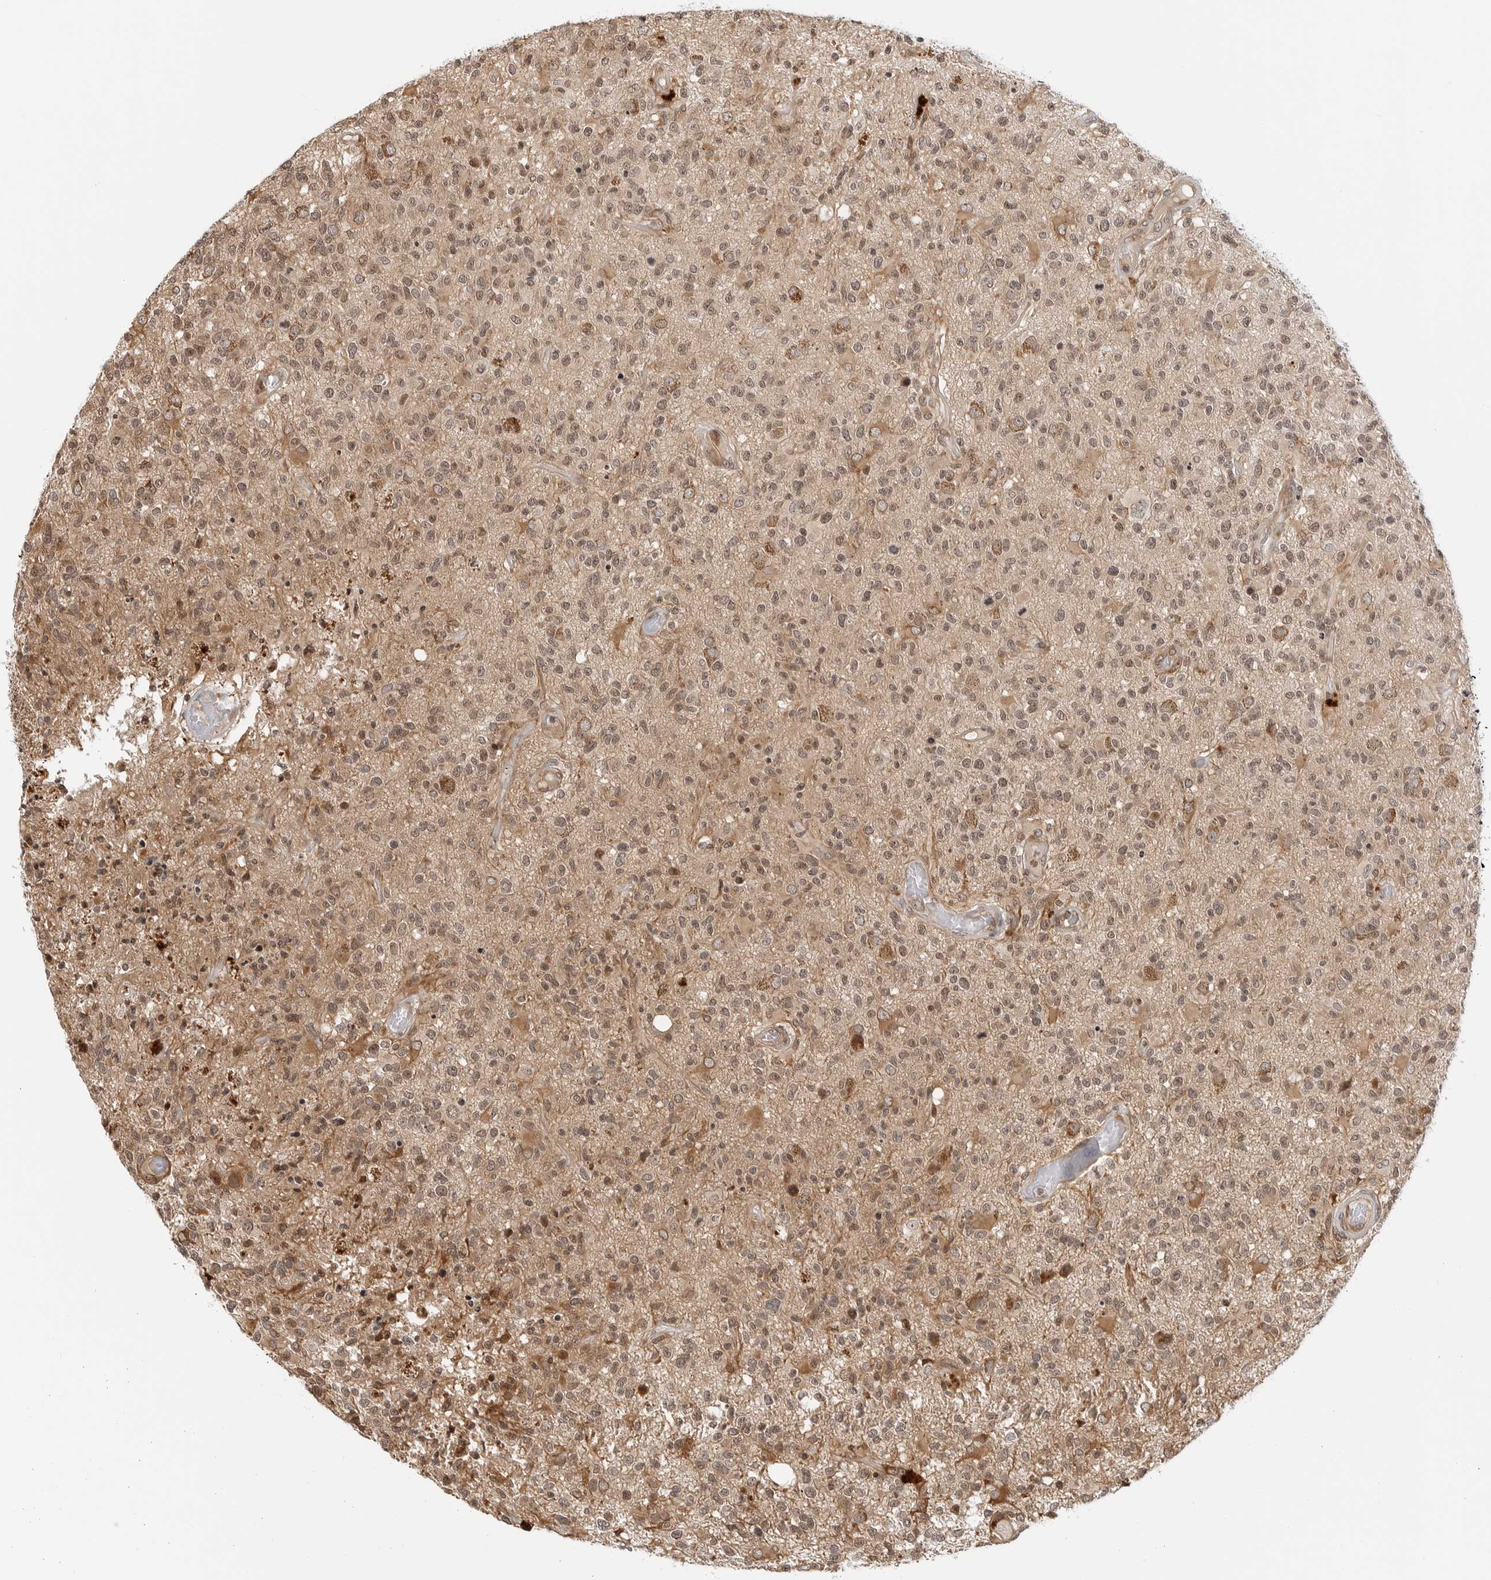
{"staining": {"intensity": "weak", "quantity": ">75%", "location": "cytoplasmic/membranous,nuclear"}, "tissue": "glioma", "cell_type": "Tumor cells", "image_type": "cancer", "snomed": [{"axis": "morphology", "description": "Glioma, malignant, High grade"}, {"axis": "morphology", "description": "Glioblastoma, NOS"}, {"axis": "topography", "description": "Brain"}], "caption": "Glioma stained for a protein (brown) demonstrates weak cytoplasmic/membranous and nuclear positive expression in approximately >75% of tumor cells.", "gene": "TIPRL", "patient": {"sex": "male", "age": 60}}